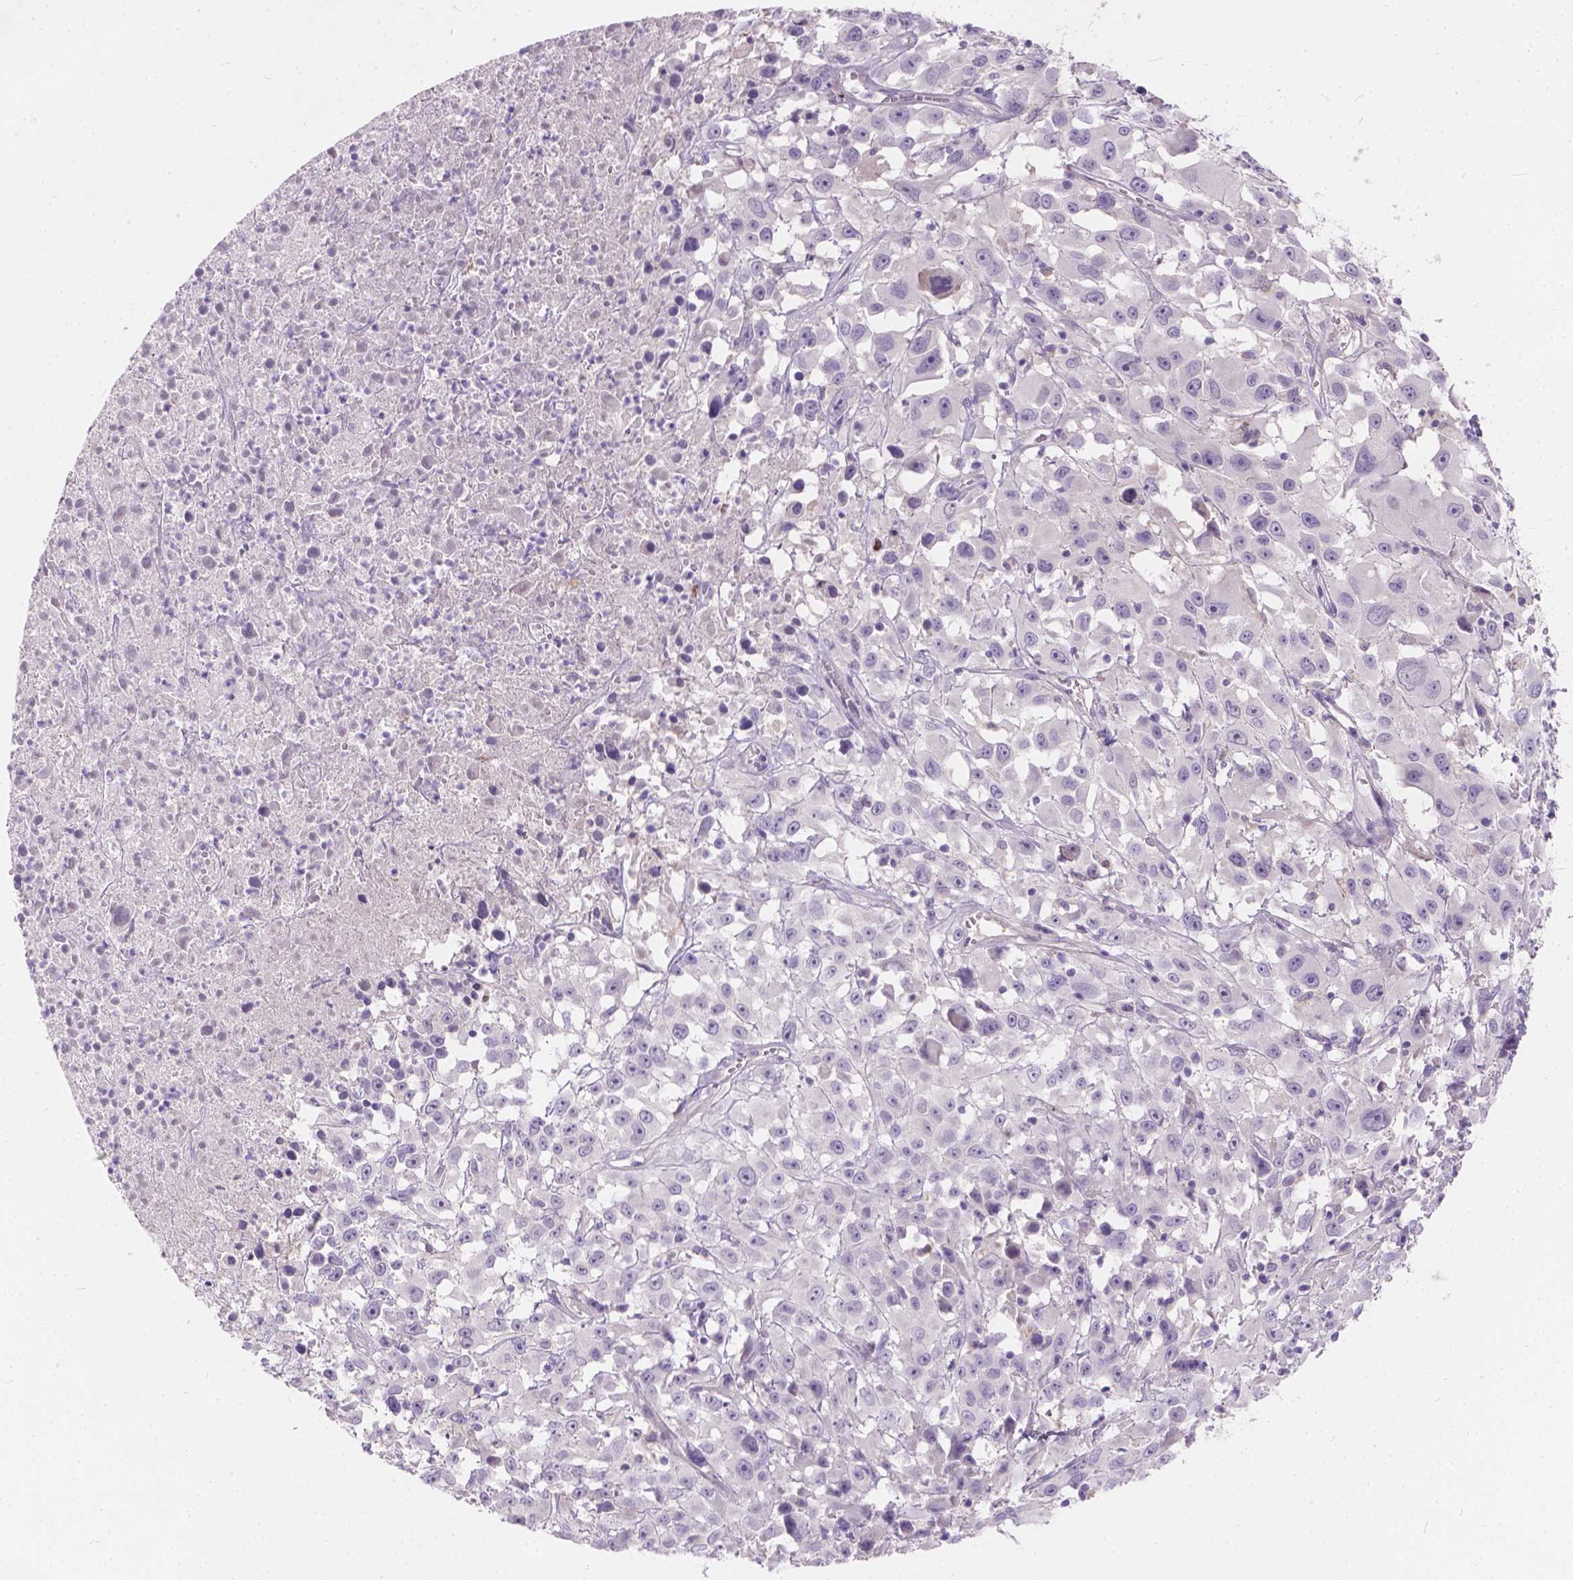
{"staining": {"intensity": "negative", "quantity": "none", "location": "none"}, "tissue": "melanoma", "cell_type": "Tumor cells", "image_type": "cancer", "snomed": [{"axis": "morphology", "description": "Malignant melanoma, Metastatic site"}, {"axis": "topography", "description": "Soft tissue"}], "caption": "Immunohistochemistry (IHC) histopathology image of neoplastic tissue: human malignant melanoma (metastatic site) stained with DAB (3,3'-diaminobenzidine) displays no significant protein expression in tumor cells. (Brightfield microscopy of DAB (3,3'-diaminobenzidine) immunohistochemistry at high magnification).", "gene": "PEX11G", "patient": {"sex": "male", "age": 50}}